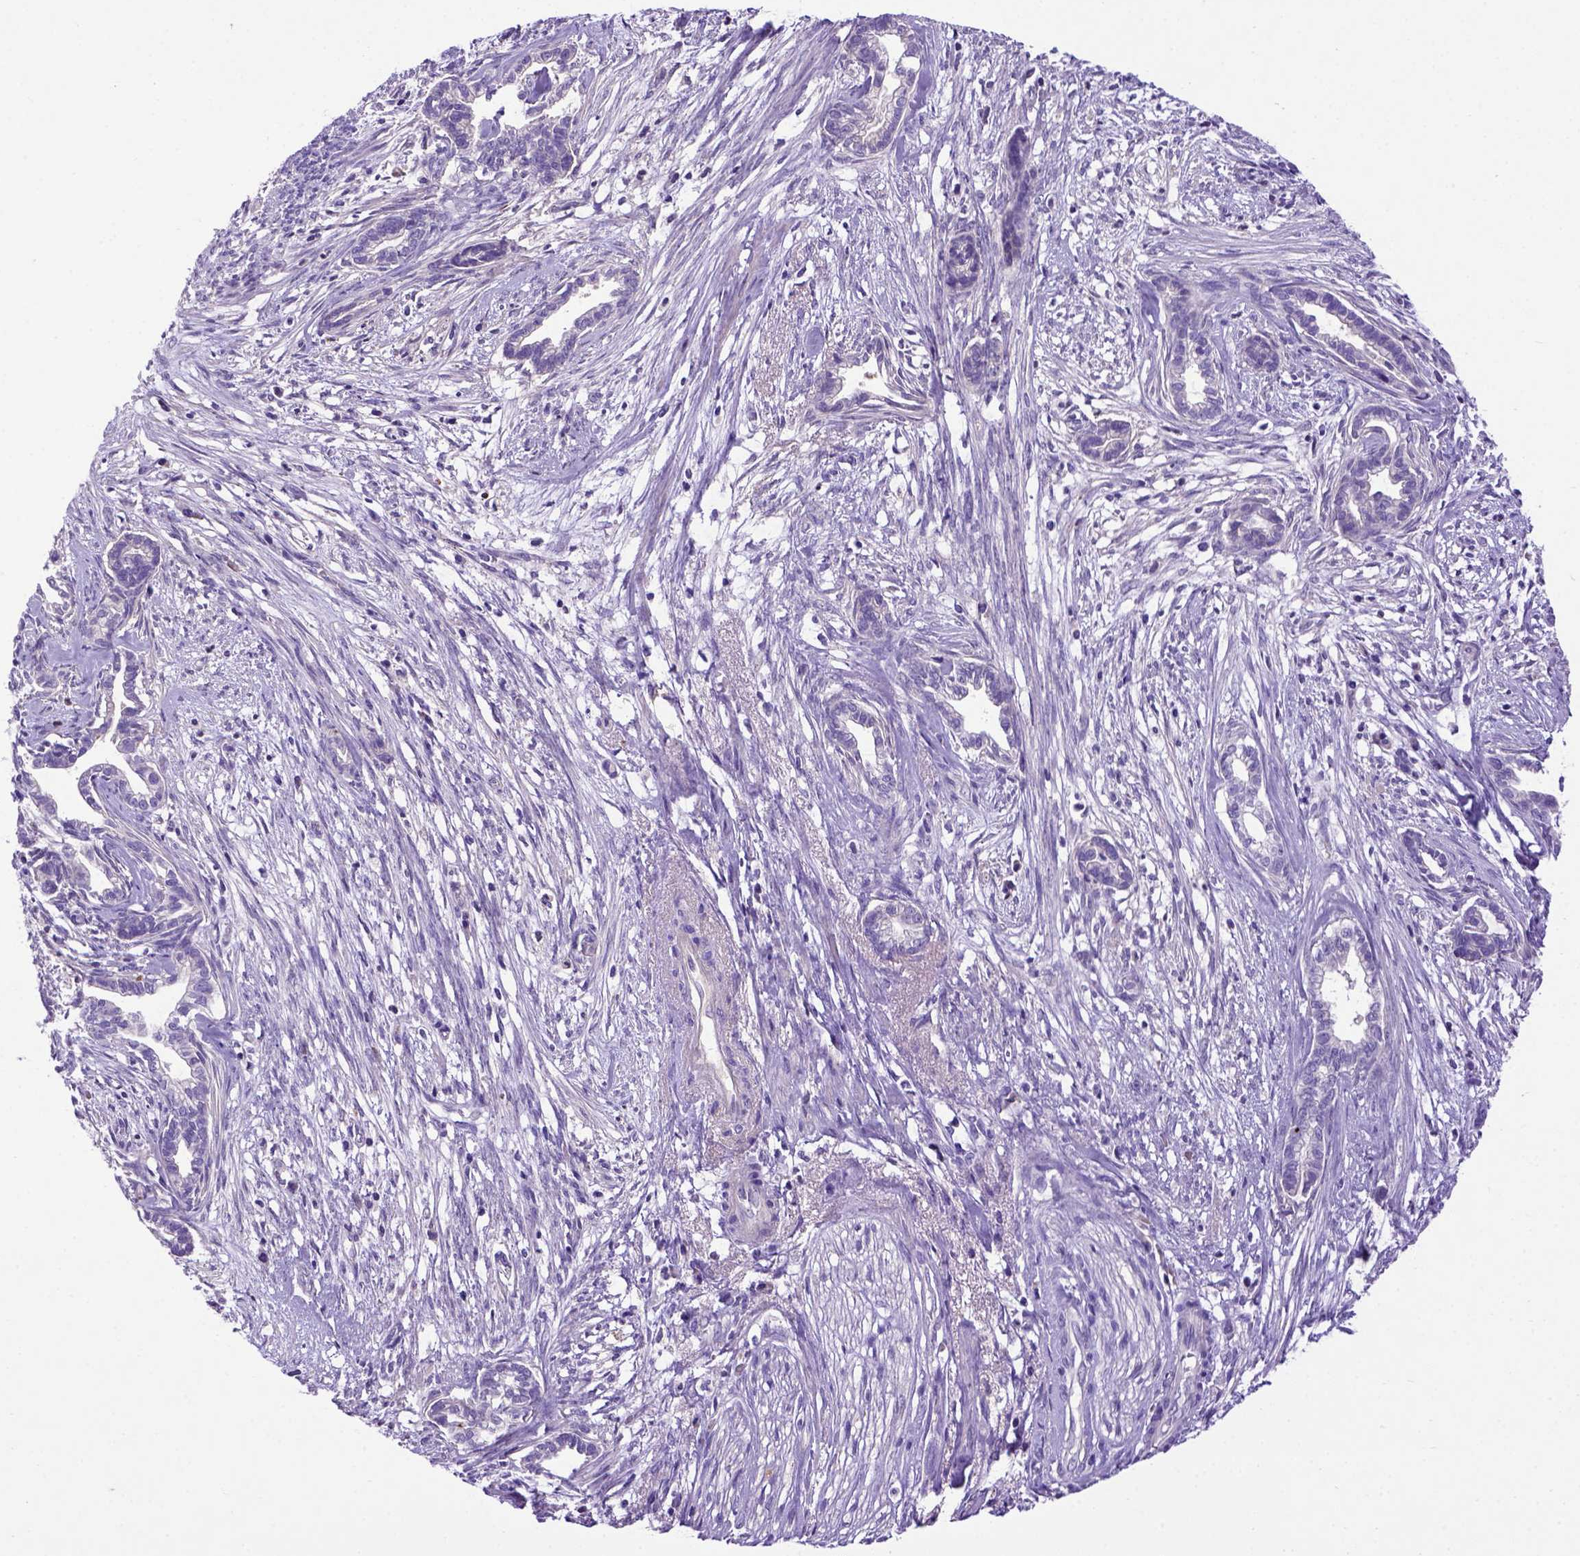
{"staining": {"intensity": "negative", "quantity": "none", "location": "none"}, "tissue": "cervical cancer", "cell_type": "Tumor cells", "image_type": "cancer", "snomed": [{"axis": "morphology", "description": "Adenocarcinoma, NOS"}, {"axis": "topography", "description": "Cervix"}], "caption": "A micrograph of human cervical adenocarcinoma is negative for staining in tumor cells.", "gene": "ADAM12", "patient": {"sex": "female", "age": 62}}